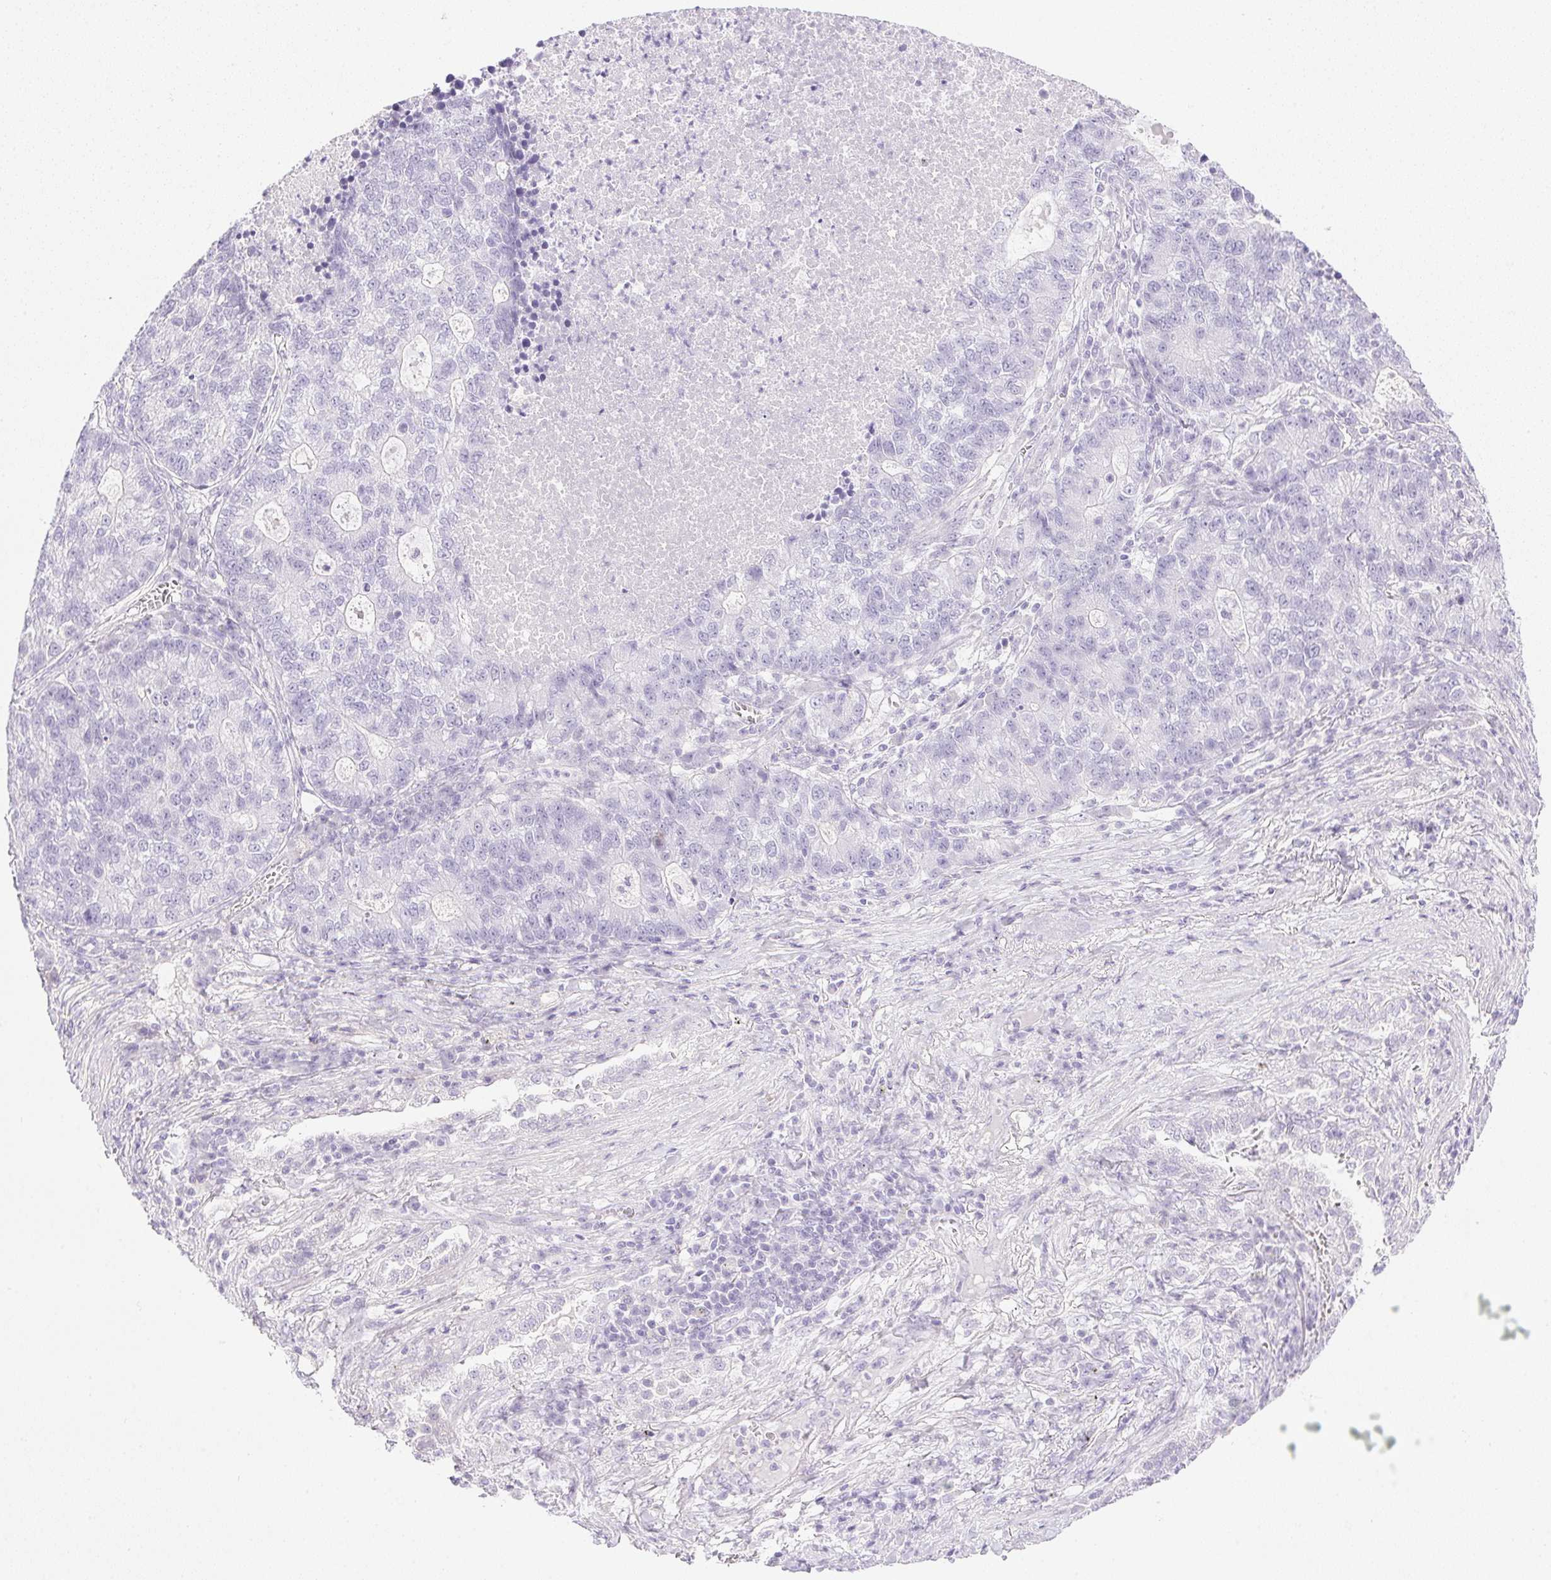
{"staining": {"intensity": "negative", "quantity": "none", "location": "none"}, "tissue": "lung cancer", "cell_type": "Tumor cells", "image_type": "cancer", "snomed": [{"axis": "morphology", "description": "Adenocarcinoma, NOS"}, {"axis": "topography", "description": "Lung"}], "caption": "Tumor cells show no significant staining in lung cancer (adenocarcinoma).", "gene": "CTRL", "patient": {"sex": "male", "age": 57}}